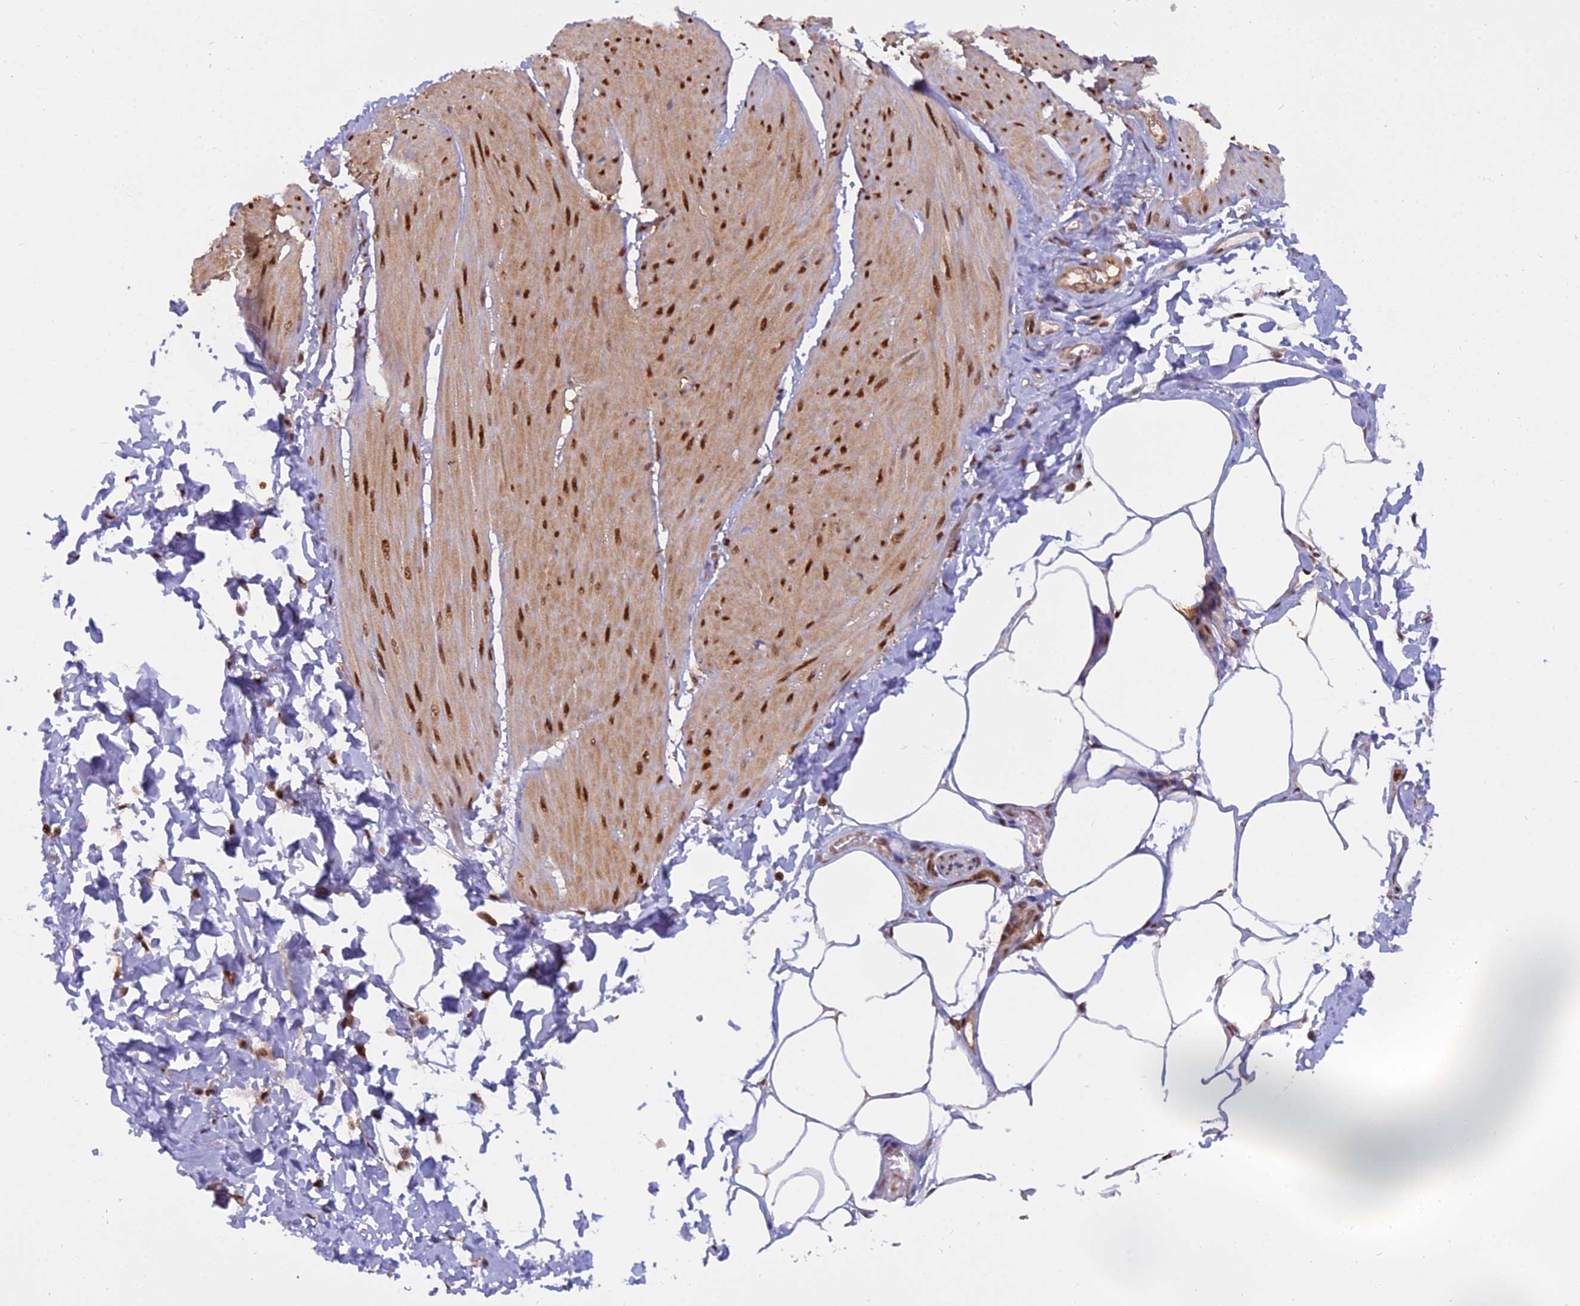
{"staining": {"intensity": "strong", "quantity": ">75%", "location": "nuclear"}, "tissue": "smooth muscle", "cell_type": "Smooth muscle cells", "image_type": "normal", "snomed": [{"axis": "morphology", "description": "Urothelial carcinoma, High grade"}, {"axis": "topography", "description": "Urinary bladder"}], "caption": "This micrograph demonstrates immunohistochemistry staining of benign smooth muscle, with high strong nuclear positivity in approximately >75% of smooth muscle cells.", "gene": "NPEPL1", "patient": {"sex": "male", "age": 46}}